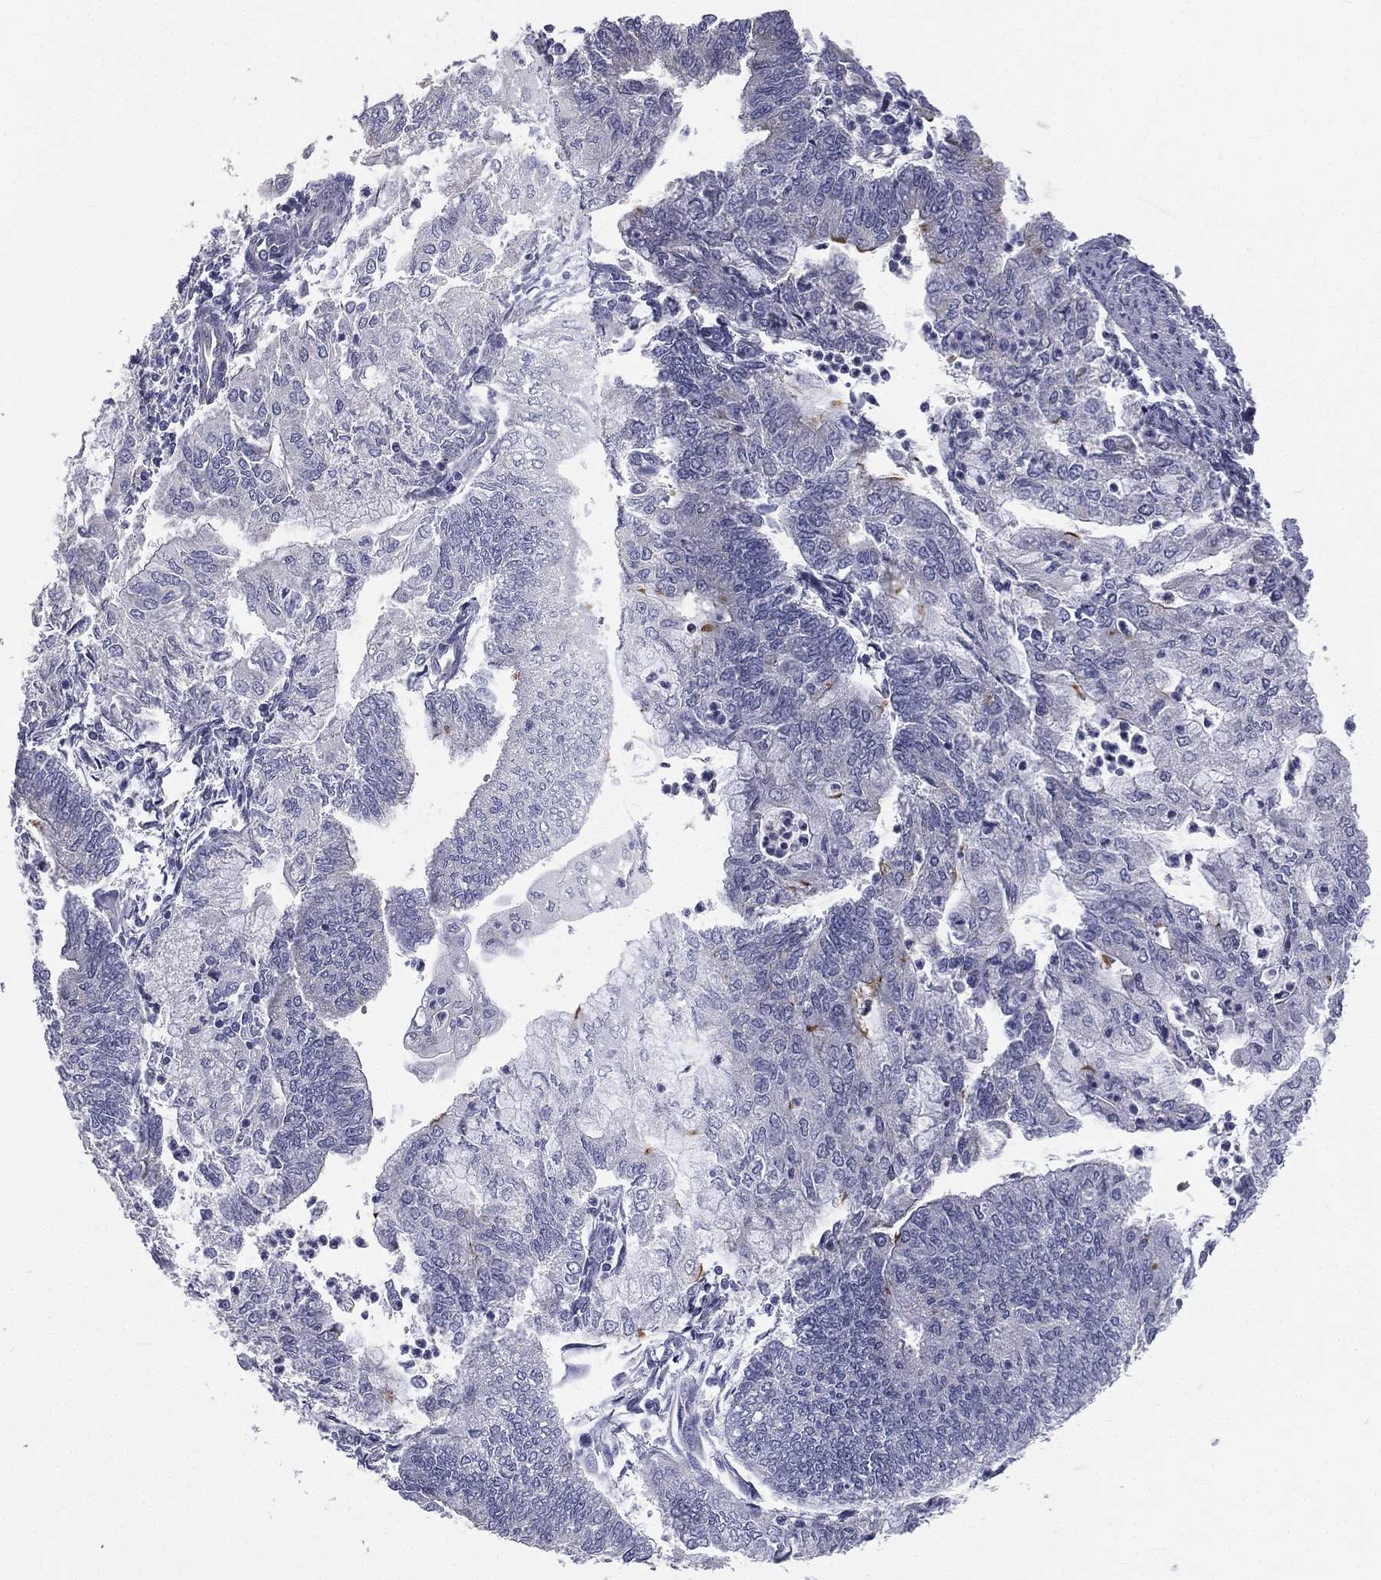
{"staining": {"intensity": "negative", "quantity": "none", "location": "none"}, "tissue": "endometrial cancer", "cell_type": "Tumor cells", "image_type": "cancer", "snomed": [{"axis": "morphology", "description": "Adenocarcinoma, NOS"}, {"axis": "topography", "description": "Endometrium"}], "caption": "High magnification brightfield microscopy of endometrial adenocarcinoma stained with DAB (3,3'-diaminobenzidine) (brown) and counterstained with hematoxylin (blue): tumor cells show no significant expression.", "gene": "MUC13", "patient": {"sex": "female", "age": 59}}